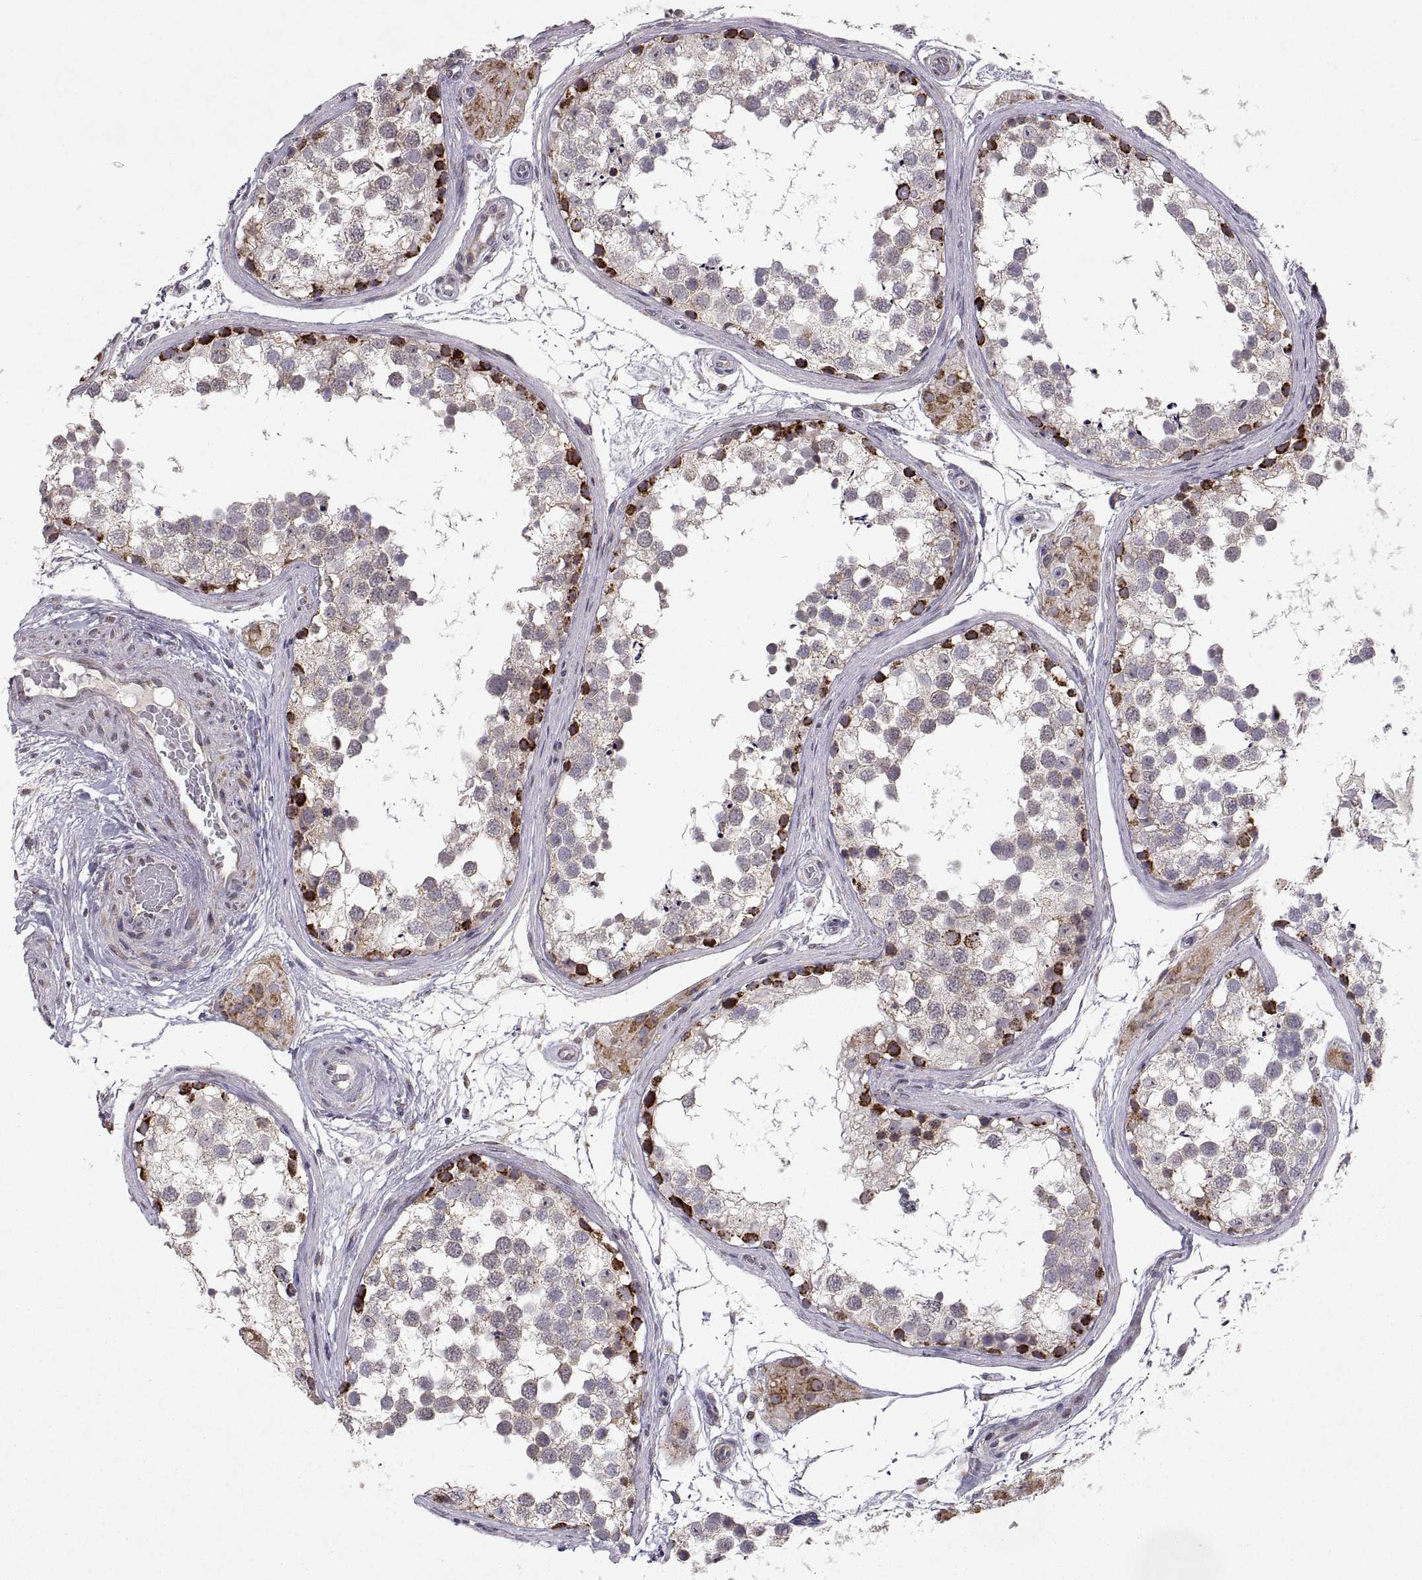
{"staining": {"intensity": "strong", "quantity": "<25%", "location": "cytoplasmic/membranous"}, "tissue": "testis", "cell_type": "Cells in seminiferous ducts", "image_type": "normal", "snomed": [{"axis": "morphology", "description": "Normal tissue, NOS"}, {"axis": "morphology", "description": "Seminoma, NOS"}, {"axis": "topography", "description": "Testis"}], "caption": "Protein expression analysis of normal testis reveals strong cytoplasmic/membranous staining in about <25% of cells in seminiferous ducts. The staining was performed using DAB to visualize the protein expression in brown, while the nuclei were stained in blue with hematoxylin (Magnification: 20x).", "gene": "MANBAL", "patient": {"sex": "male", "age": 65}}